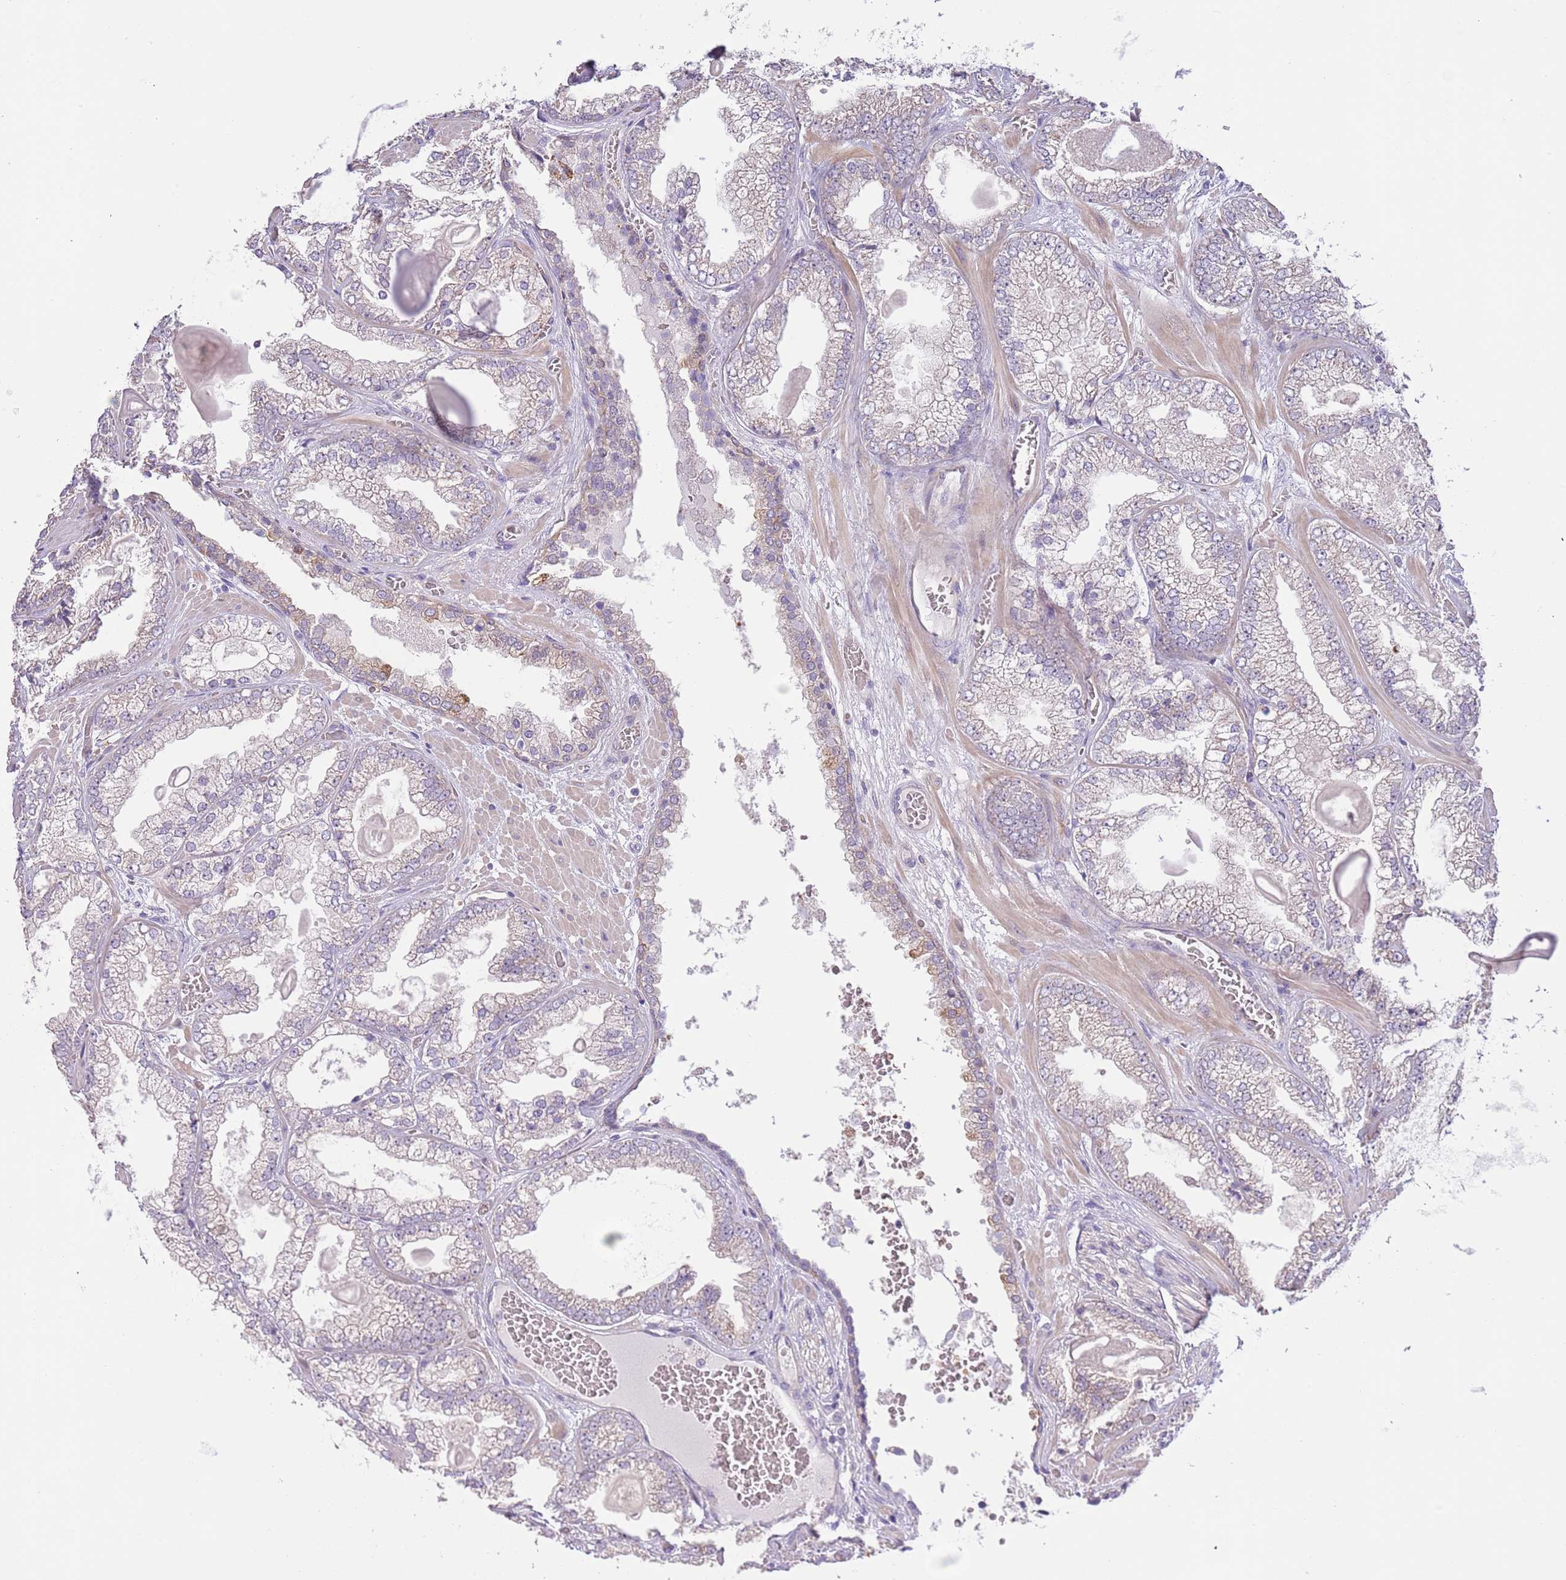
{"staining": {"intensity": "negative", "quantity": "none", "location": "none"}, "tissue": "prostate cancer", "cell_type": "Tumor cells", "image_type": "cancer", "snomed": [{"axis": "morphology", "description": "Adenocarcinoma, Low grade"}, {"axis": "topography", "description": "Prostate"}], "caption": "The immunohistochemistry (IHC) image has no significant expression in tumor cells of prostate cancer tissue.", "gene": "LIPJ", "patient": {"sex": "male", "age": 57}}